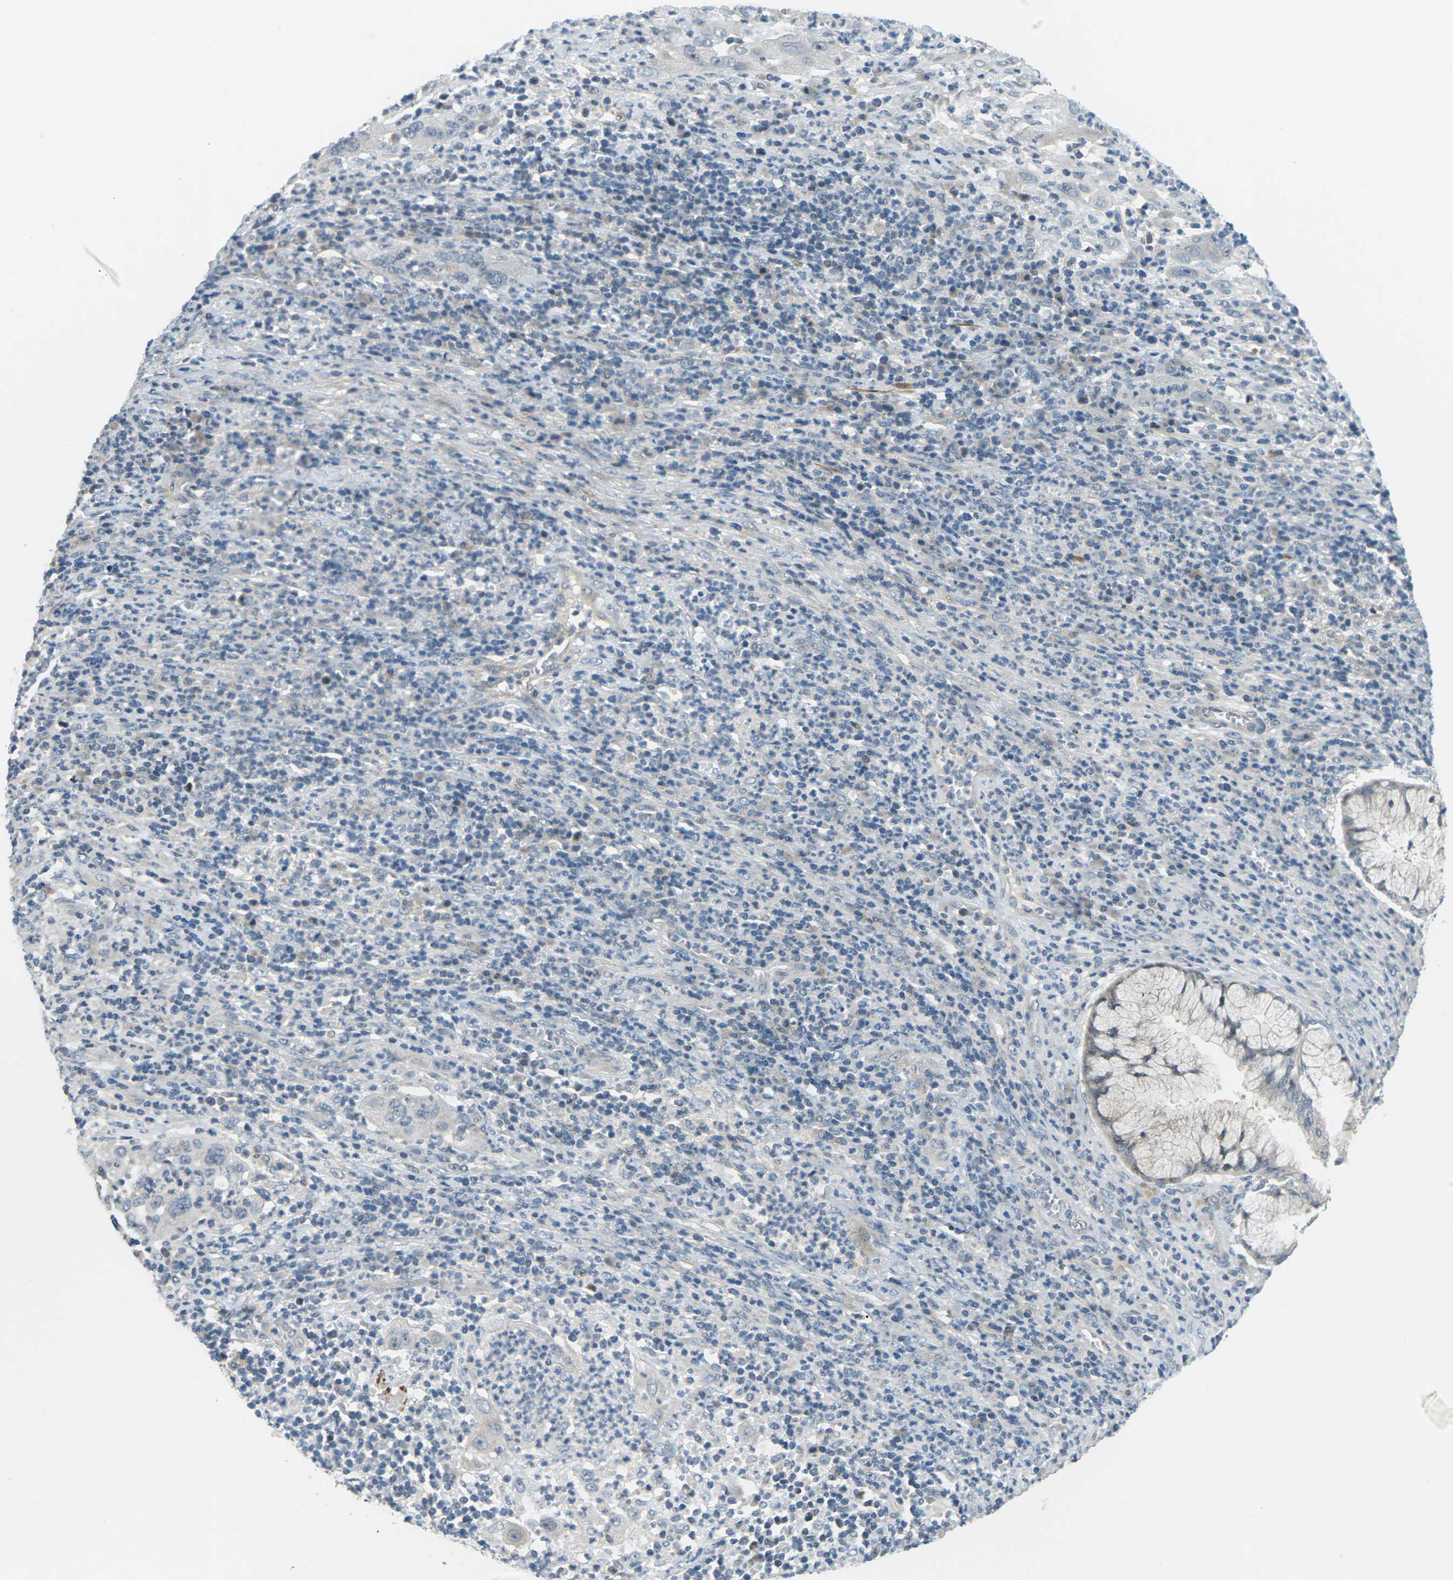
{"staining": {"intensity": "negative", "quantity": "none", "location": "none"}, "tissue": "cervical cancer", "cell_type": "Tumor cells", "image_type": "cancer", "snomed": [{"axis": "morphology", "description": "Squamous cell carcinoma, NOS"}, {"axis": "topography", "description": "Cervix"}], "caption": "Micrograph shows no protein staining in tumor cells of cervical cancer (squamous cell carcinoma) tissue. (DAB (3,3'-diaminobenzidine) immunohistochemistry (IHC) visualized using brightfield microscopy, high magnification).", "gene": "SLC13A3", "patient": {"sex": "female", "age": 32}}